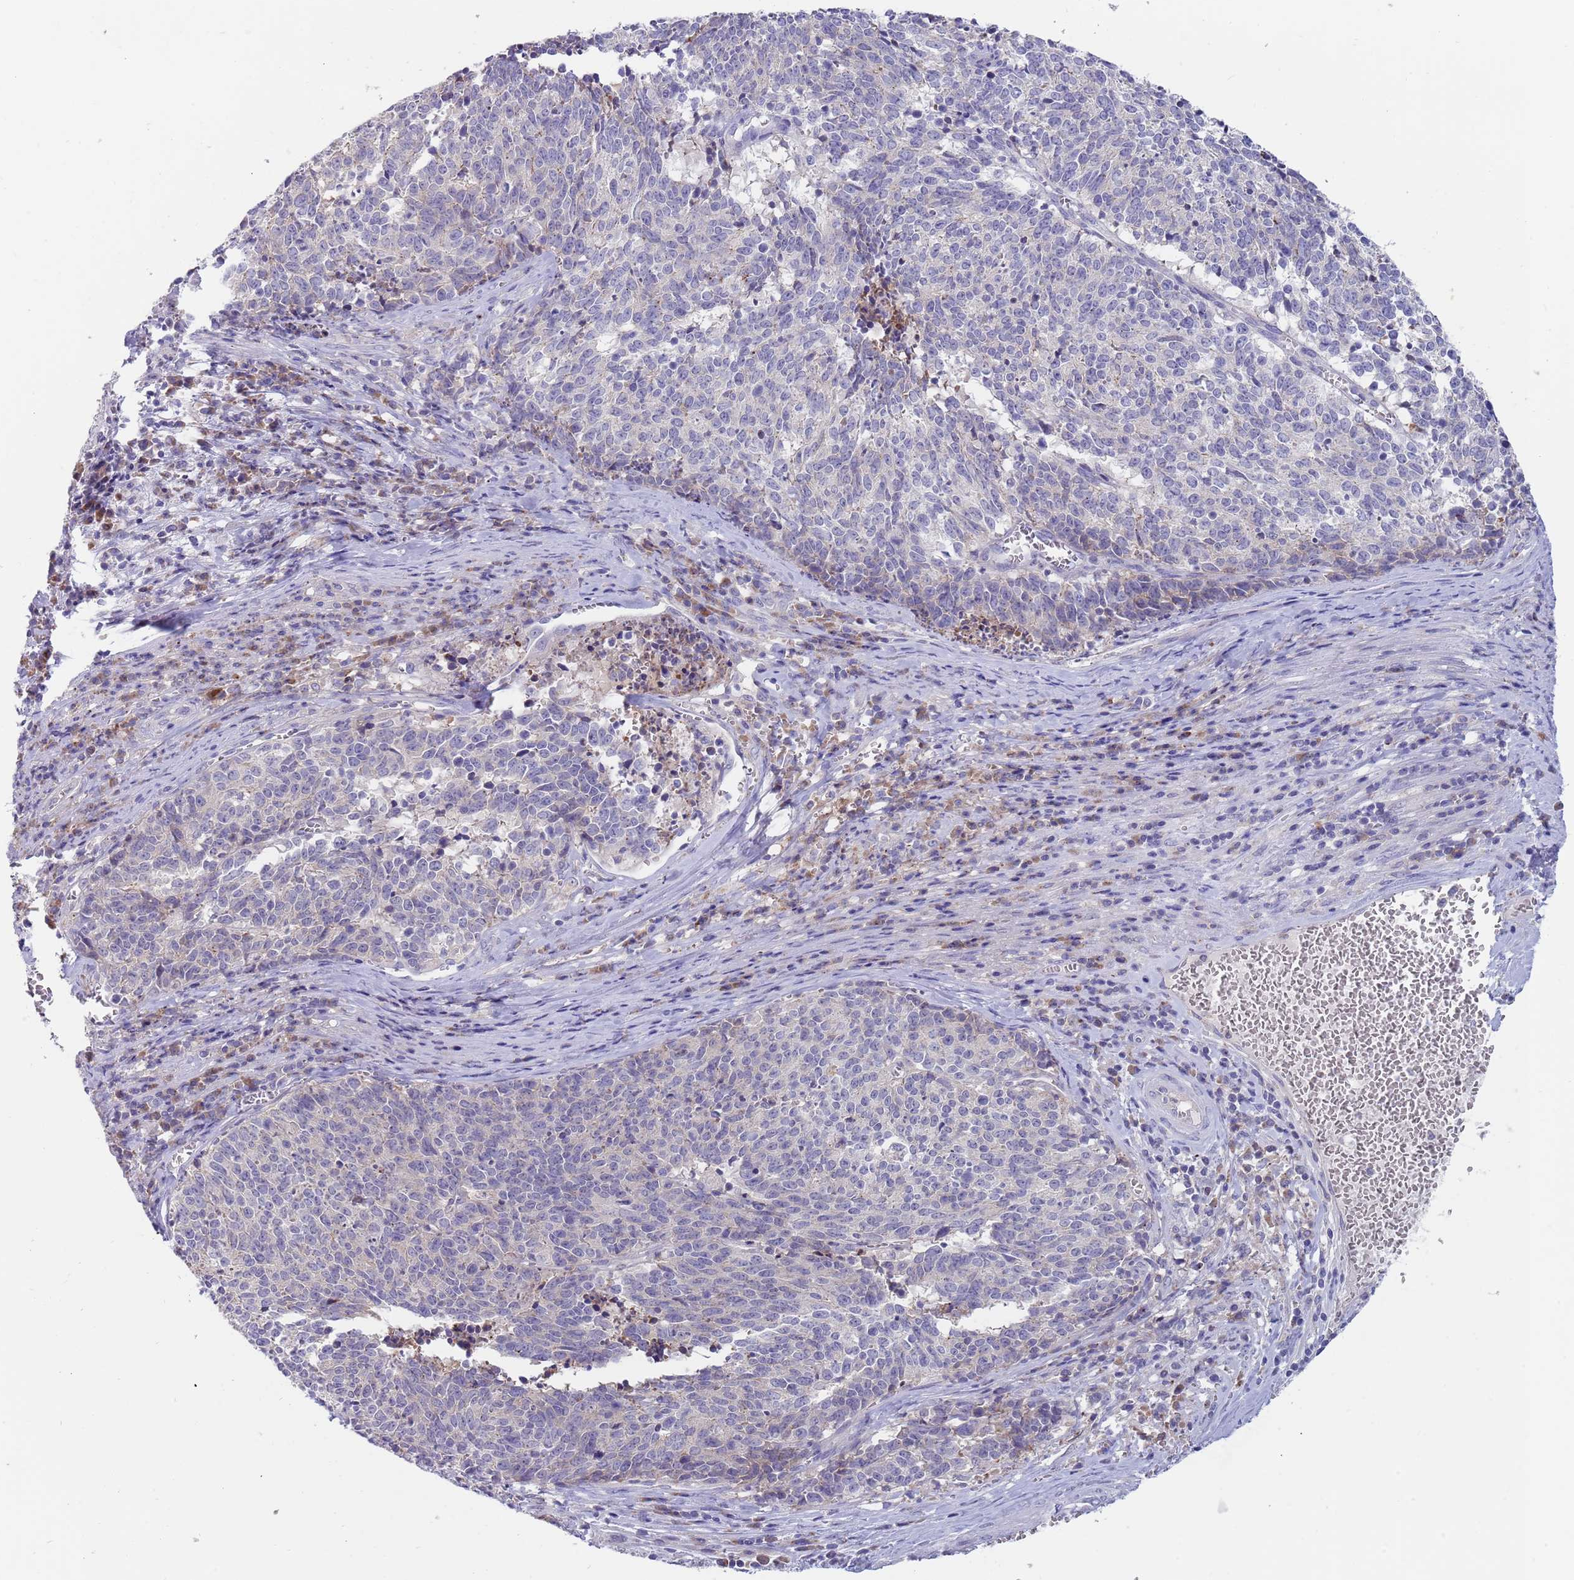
{"staining": {"intensity": "negative", "quantity": "none", "location": "none"}, "tissue": "cervical cancer", "cell_type": "Tumor cells", "image_type": "cancer", "snomed": [{"axis": "morphology", "description": "Squamous cell carcinoma, NOS"}, {"axis": "topography", "description": "Cervix"}], "caption": "DAB immunohistochemical staining of human cervical cancer shows no significant staining in tumor cells.", "gene": "TYW1", "patient": {"sex": "female", "age": 29}}